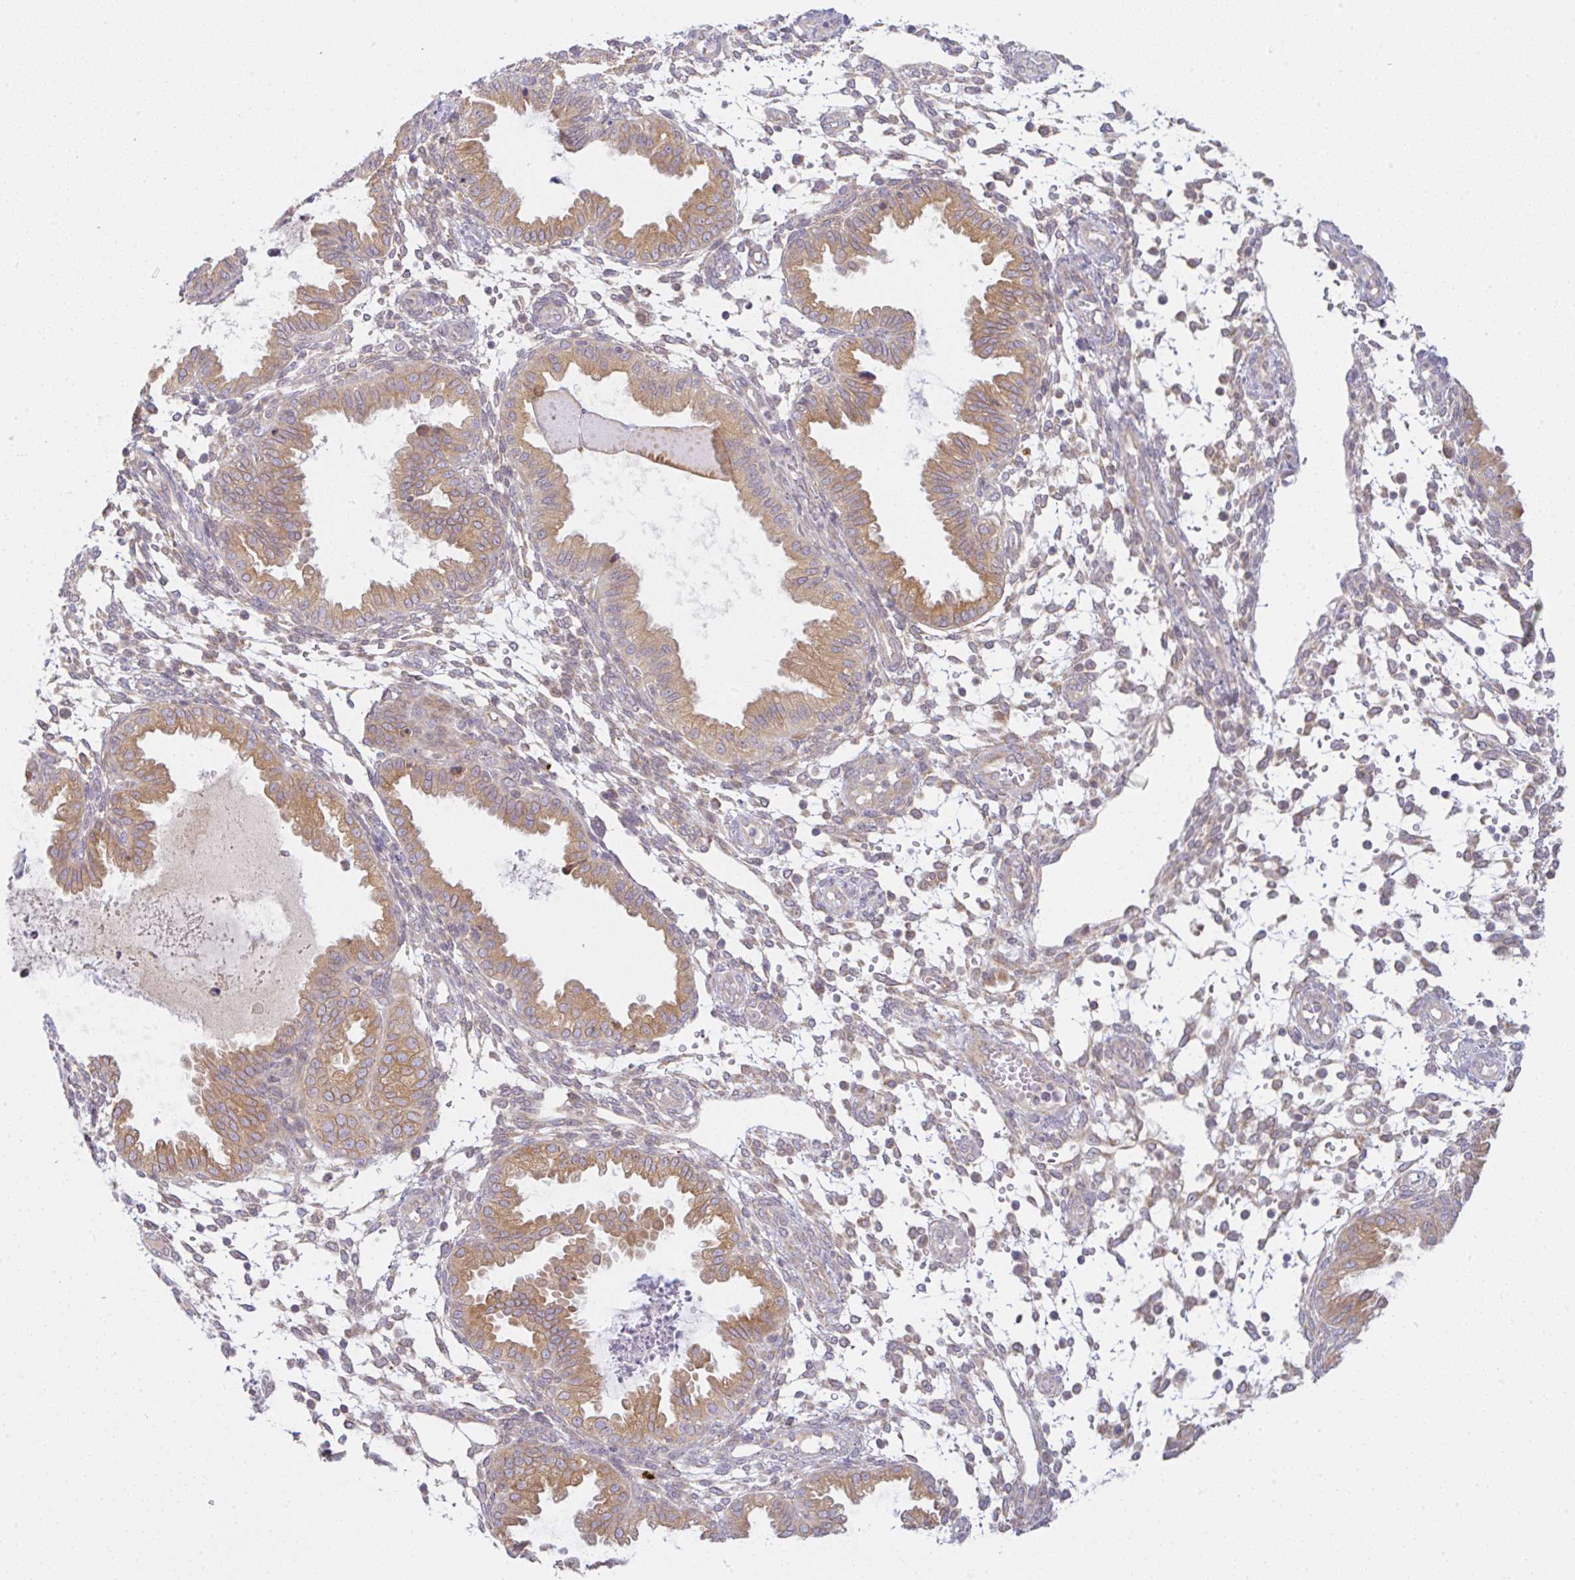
{"staining": {"intensity": "weak", "quantity": "25%-75%", "location": "cytoplasmic/membranous"}, "tissue": "endometrium", "cell_type": "Cells in endometrial stroma", "image_type": "normal", "snomed": [{"axis": "morphology", "description": "Normal tissue, NOS"}, {"axis": "topography", "description": "Endometrium"}], "caption": "IHC histopathology image of benign endometrium: human endometrium stained using immunohistochemistry reveals low levels of weak protein expression localized specifically in the cytoplasmic/membranous of cells in endometrial stroma, appearing as a cytoplasmic/membranous brown color.", "gene": "DERL2", "patient": {"sex": "female", "age": 33}}